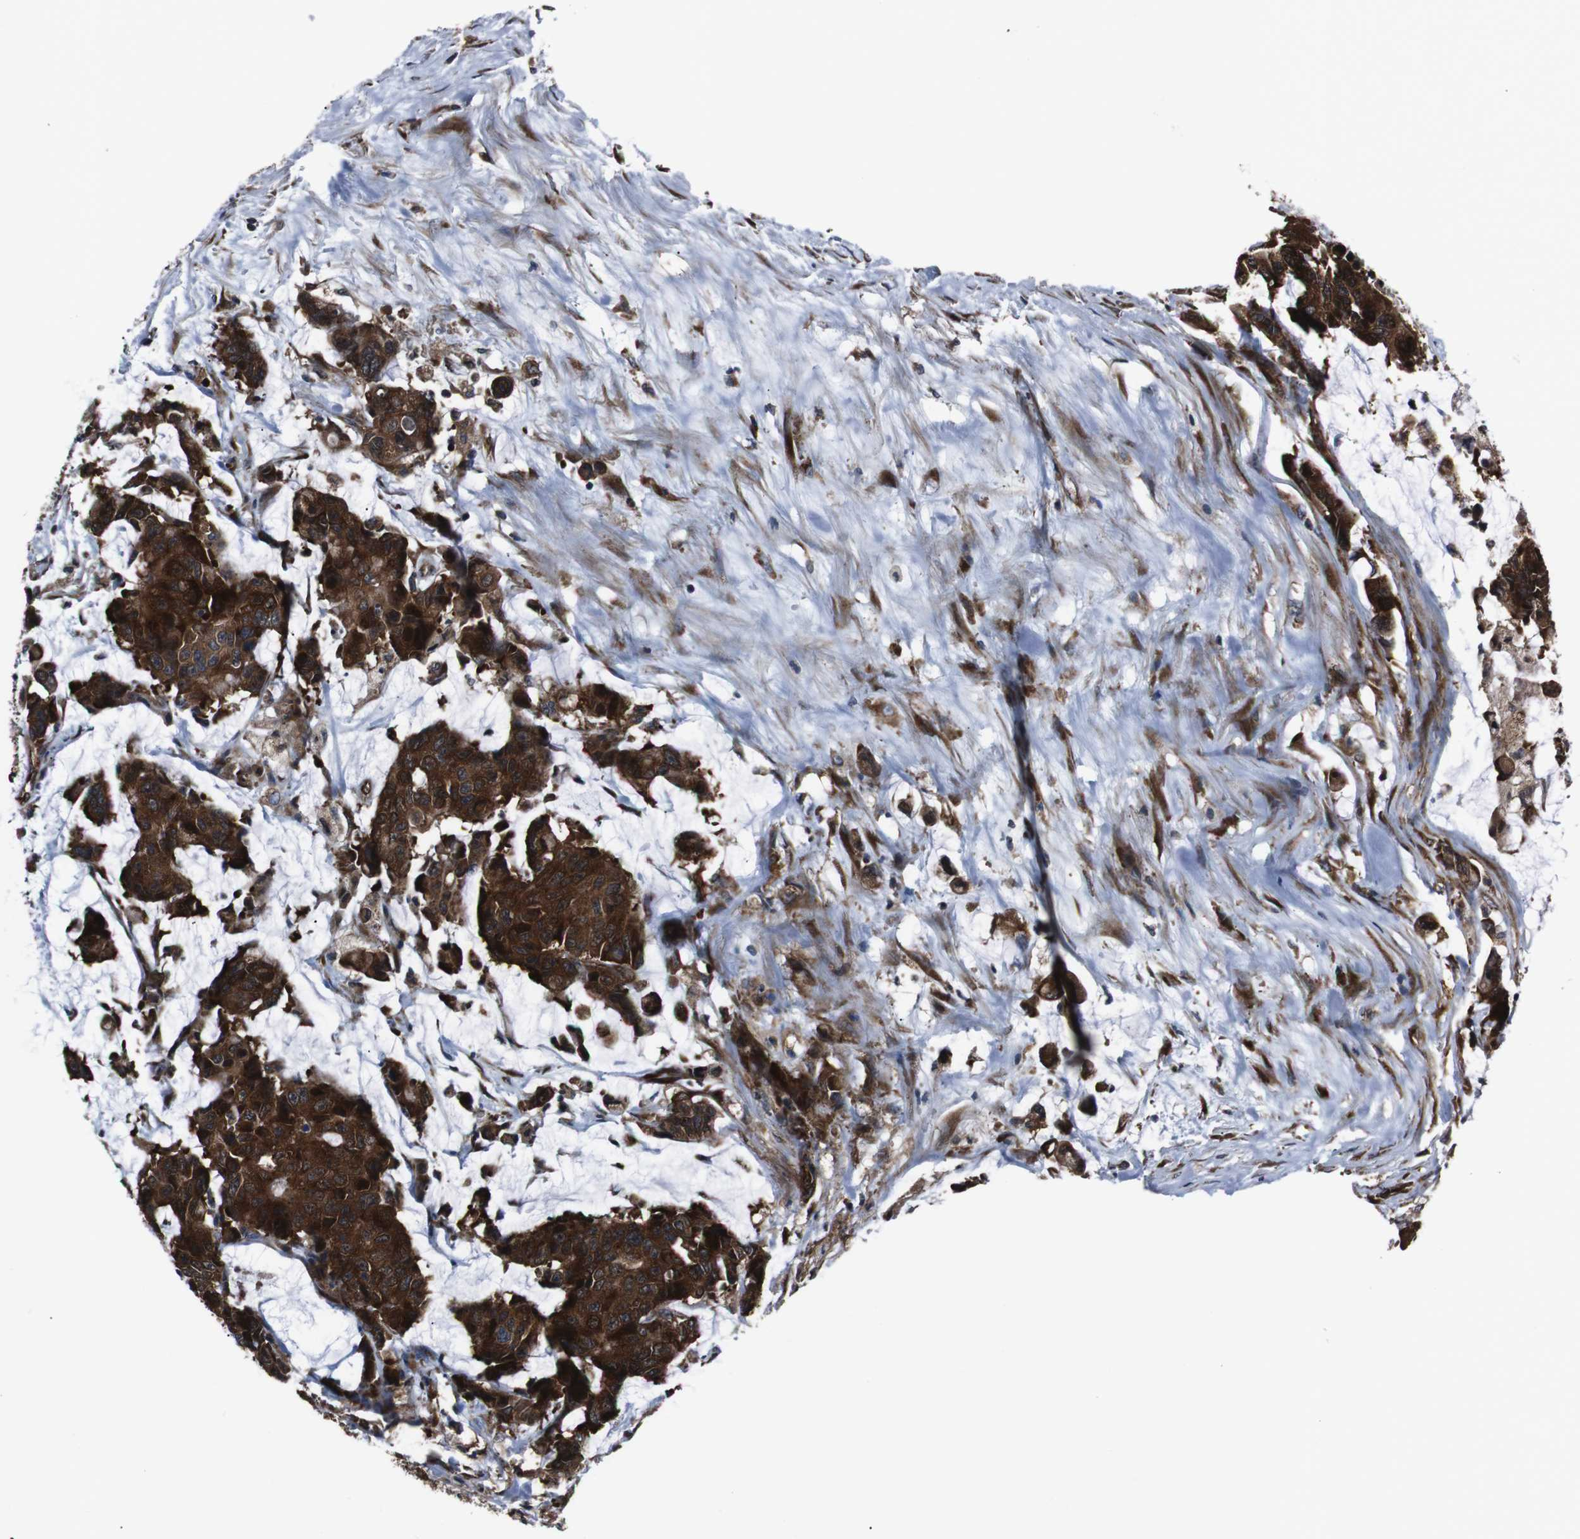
{"staining": {"intensity": "strong", "quantity": ">75%", "location": "cytoplasmic/membranous"}, "tissue": "colorectal cancer", "cell_type": "Tumor cells", "image_type": "cancer", "snomed": [{"axis": "morphology", "description": "Adenocarcinoma, NOS"}, {"axis": "topography", "description": "Colon"}], "caption": "Strong cytoplasmic/membranous protein staining is present in approximately >75% of tumor cells in colorectal cancer (adenocarcinoma).", "gene": "EIF4A2", "patient": {"sex": "female", "age": 86}}